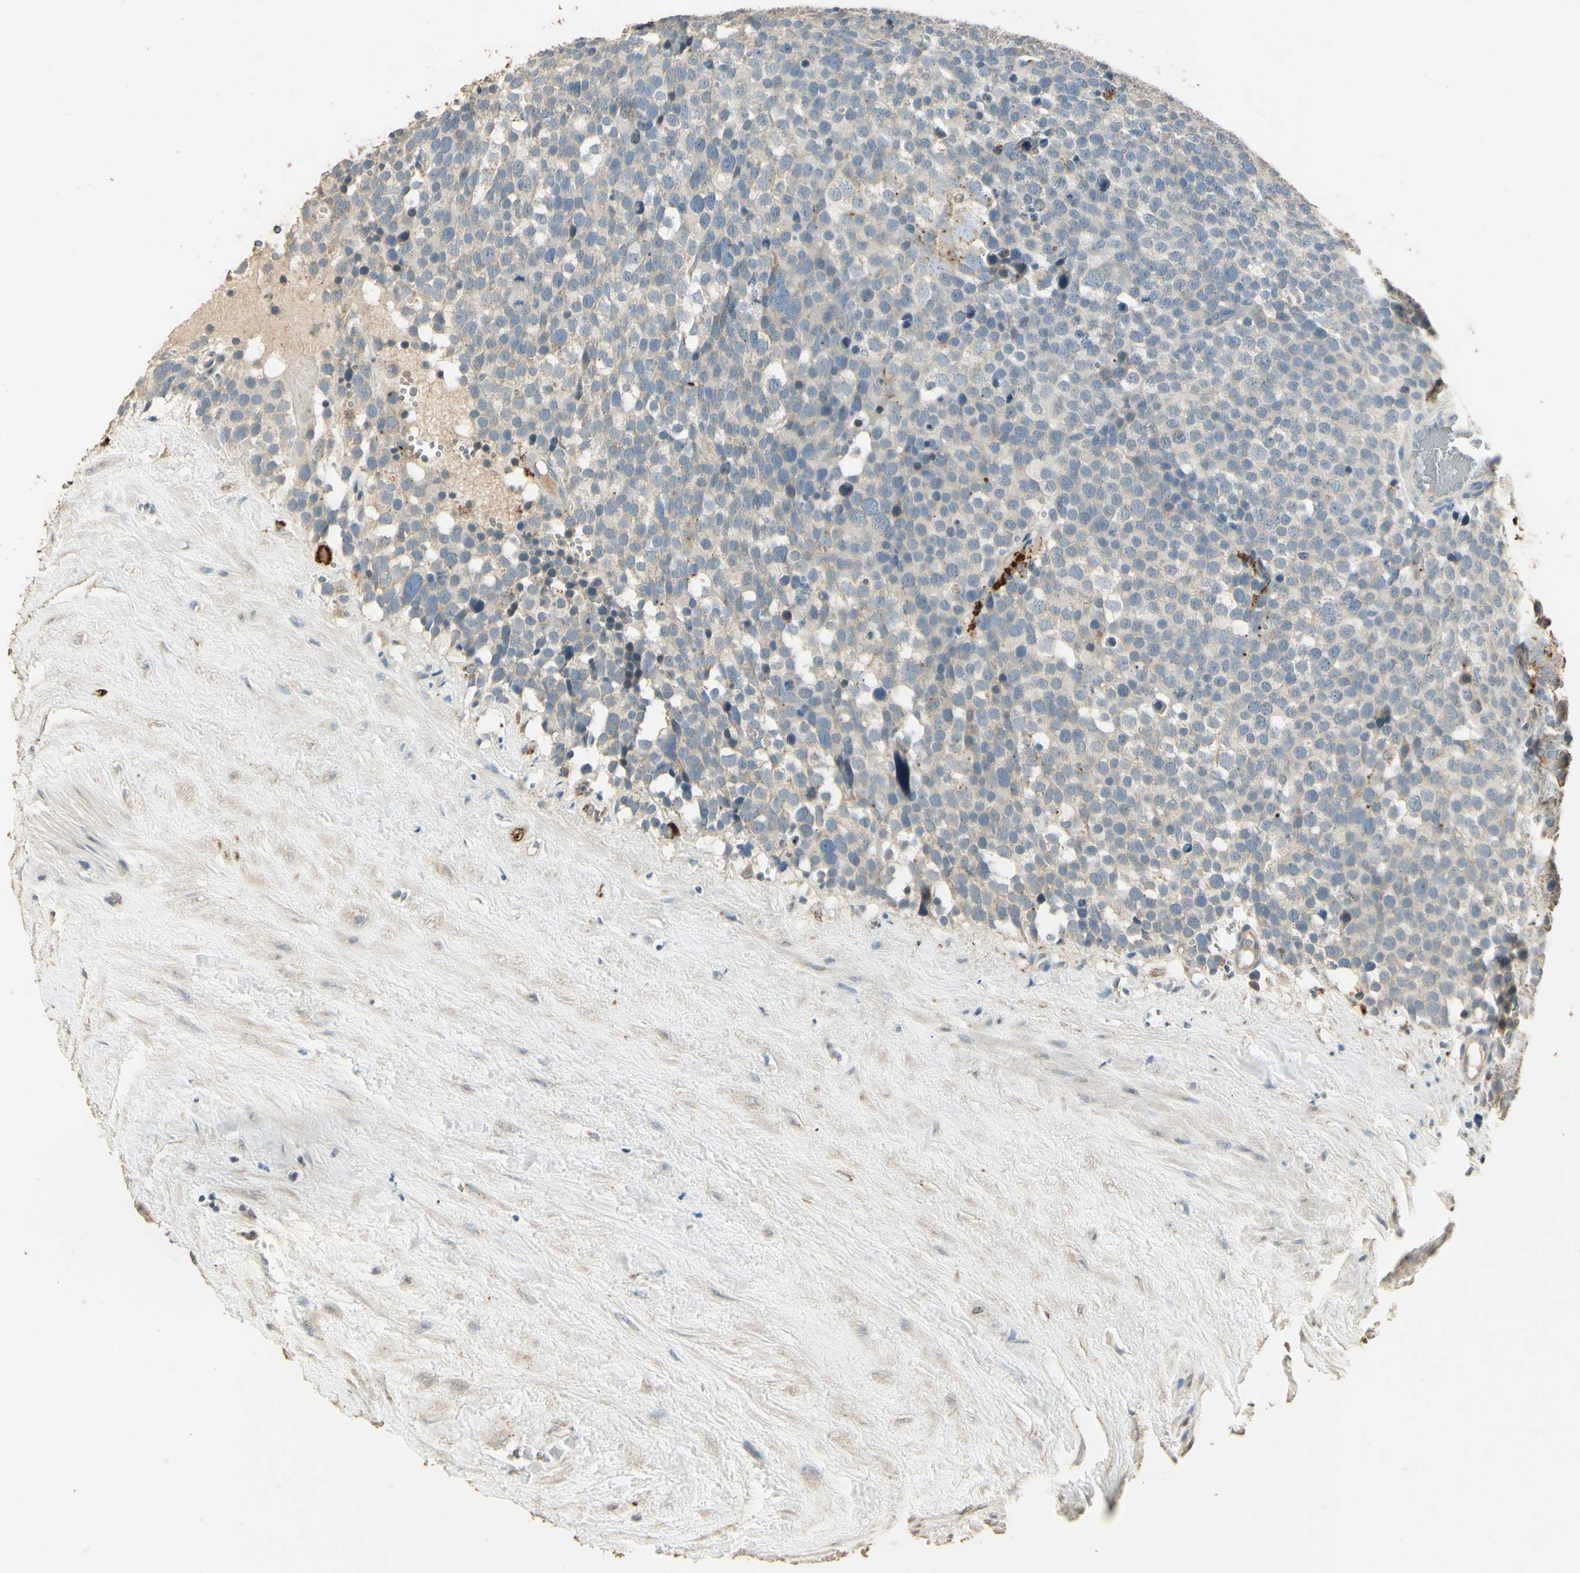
{"staining": {"intensity": "negative", "quantity": "none", "location": "none"}, "tissue": "testis cancer", "cell_type": "Tumor cells", "image_type": "cancer", "snomed": [{"axis": "morphology", "description": "Seminoma, NOS"}, {"axis": "topography", "description": "Testis"}], "caption": "DAB immunohistochemical staining of human testis cancer reveals no significant expression in tumor cells. The staining is performed using DAB brown chromogen with nuclei counter-stained in using hematoxylin.", "gene": "ARHGEF17", "patient": {"sex": "male", "age": 71}}